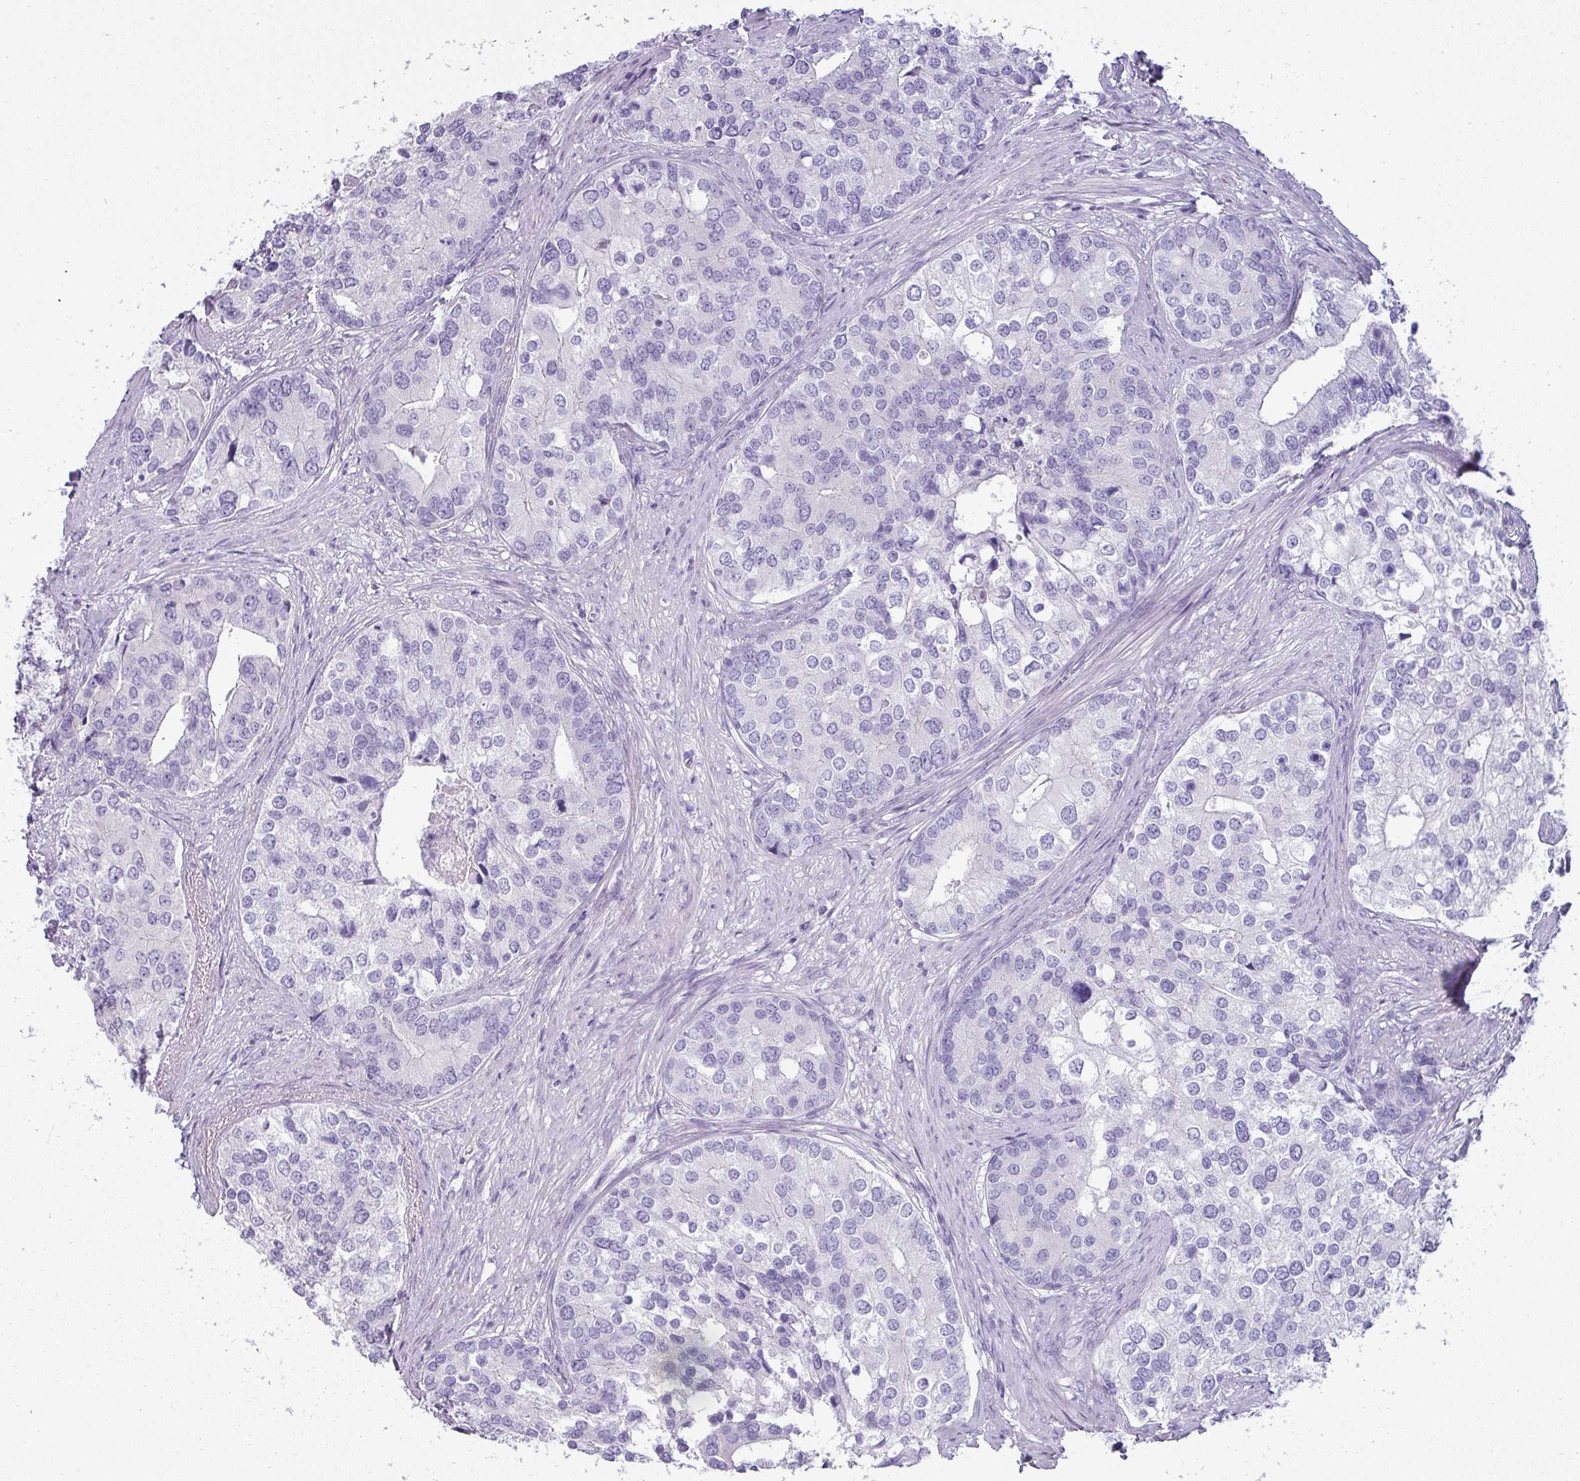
{"staining": {"intensity": "negative", "quantity": "none", "location": "none"}, "tissue": "prostate cancer", "cell_type": "Tumor cells", "image_type": "cancer", "snomed": [{"axis": "morphology", "description": "Adenocarcinoma, High grade"}, {"axis": "topography", "description": "Prostate"}], "caption": "Tumor cells are negative for protein expression in human prostate cancer. (DAB (3,3'-diaminobenzidine) IHC, high magnification).", "gene": "VCY1B", "patient": {"sex": "male", "age": 62}}